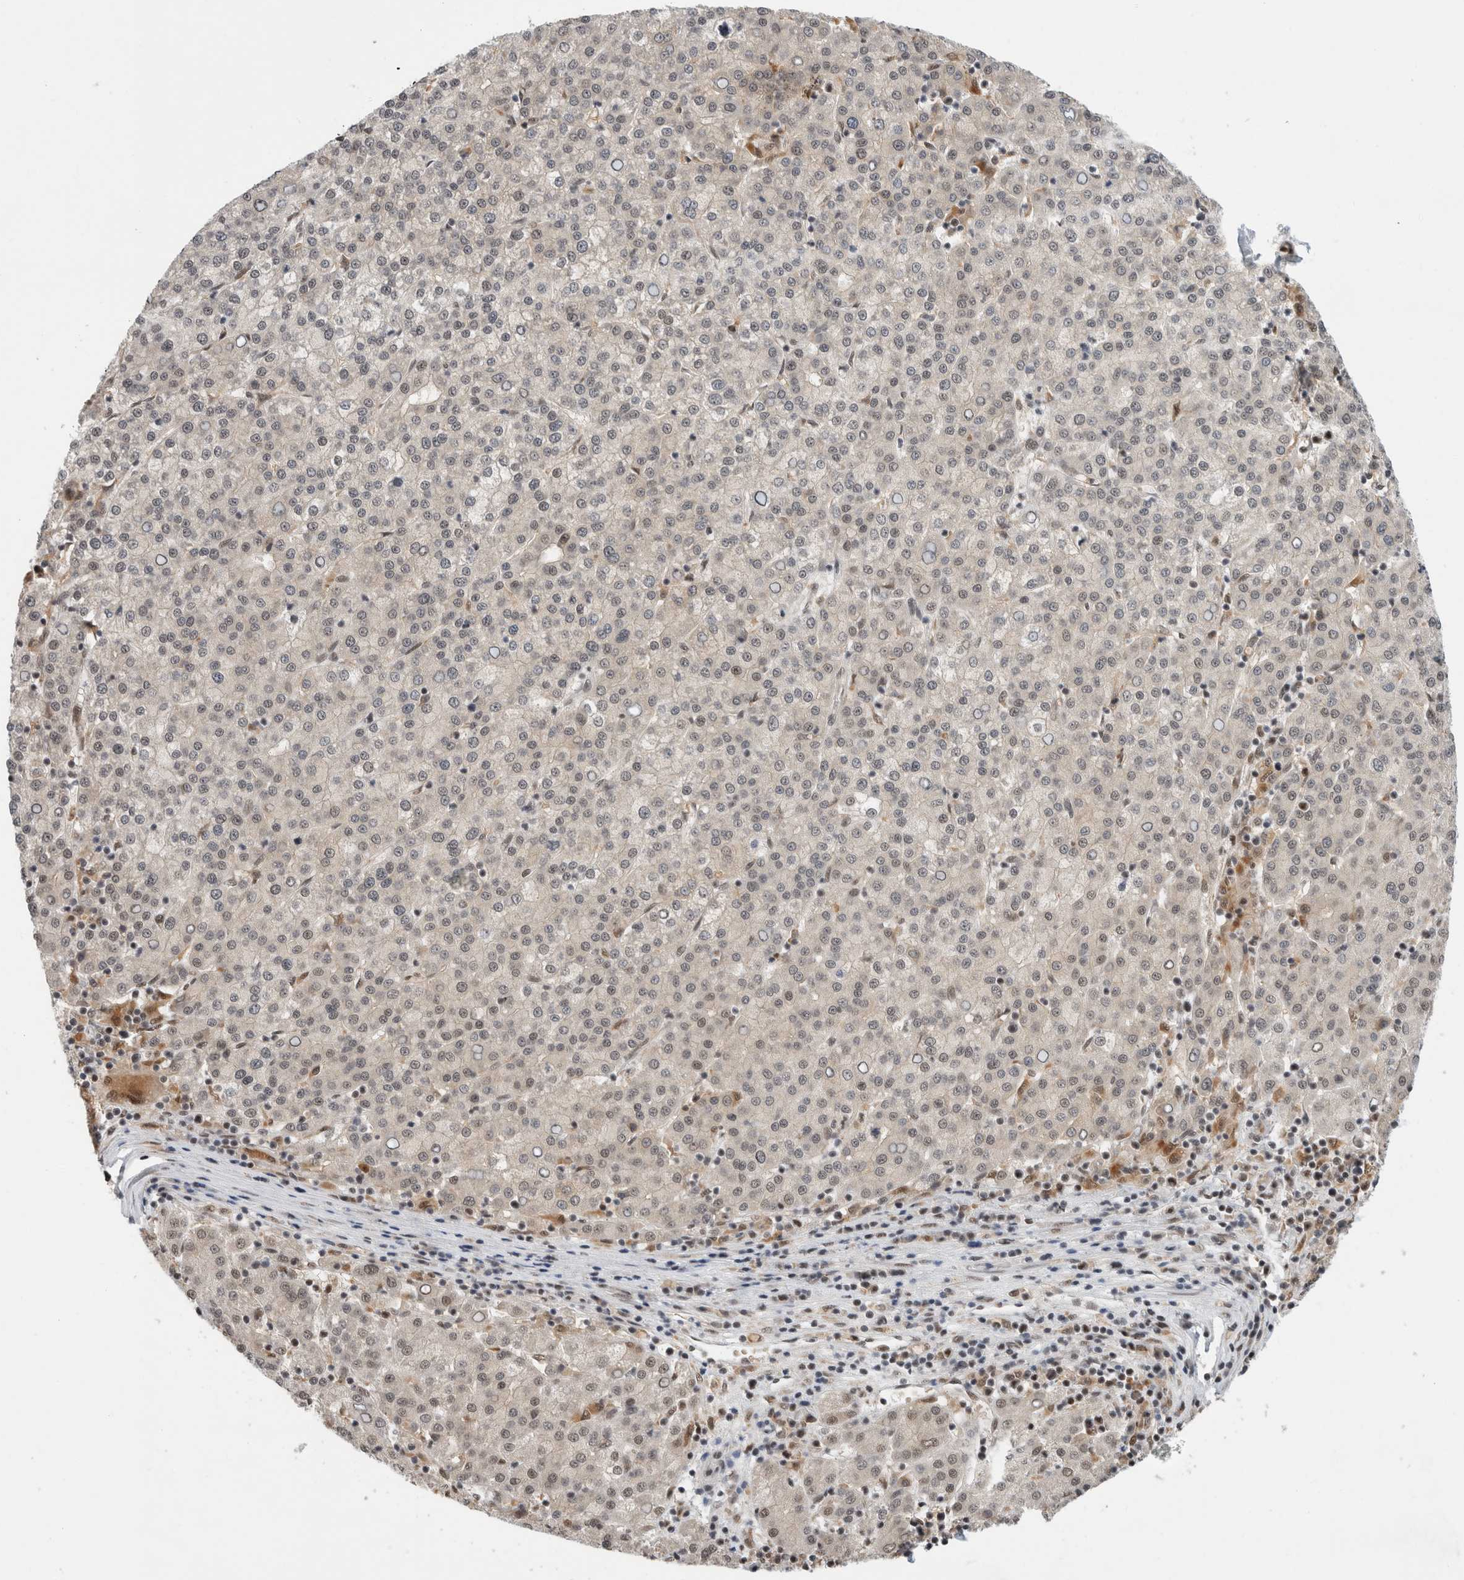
{"staining": {"intensity": "weak", "quantity": "<25%", "location": "nuclear"}, "tissue": "liver cancer", "cell_type": "Tumor cells", "image_type": "cancer", "snomed": [{"axis": "morphology", "description": "Carcinoma, Hepatocellular, NOS"}, {"axis": "topography", "description": "Liver"}], "caption": "This is an immunohistochemistry micrograph of liver cancer (hepatocellular carcinoma). There is no expression in tumor cells.", "gene": "NCAPG2", "patient": {"sex": "female", "age": 58}}